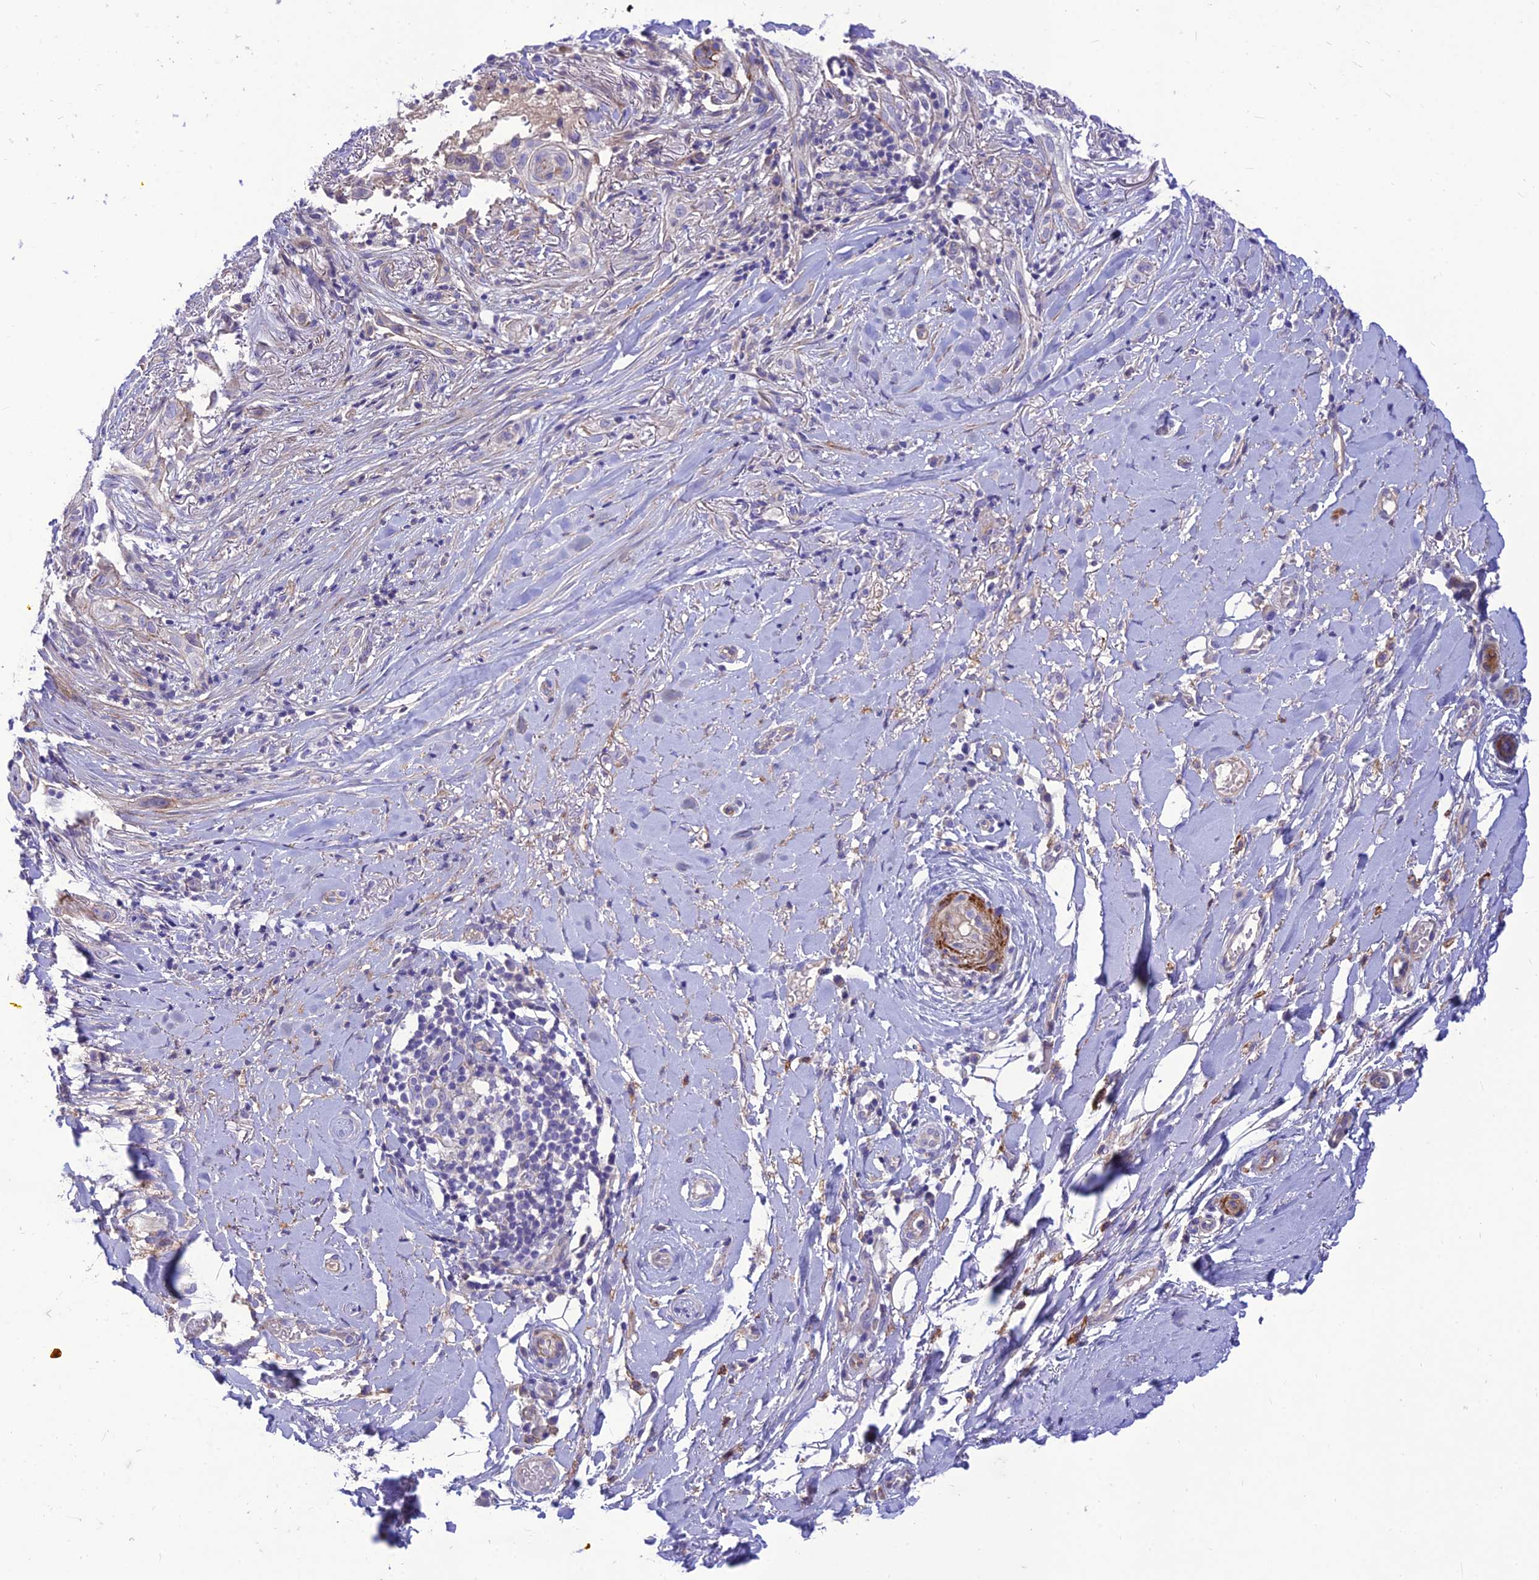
{"staining": {"intensity": "negative", "quantity": "none", "location": "none"}, "tissue": "adipose tissue", "cell_type": "Adipocytes", "image_type": "normal", "snomed": [{"axis": "morphology", "description": "Normal tissue, NOS"}, {"axis": "morphology", "description": "Basal cell carcinoma"}, {"axis": "topography", "description": "Skin"}], "caption": "The histopathology image shows no significant positivity in adipocytes of adipose tissue. (Brightfield microscopy of DAB (3,3'-diaminobenzidine) IHC at high magnification).", "gene": "TEKT3", "patient": {"sex": "female", "age": 89}}